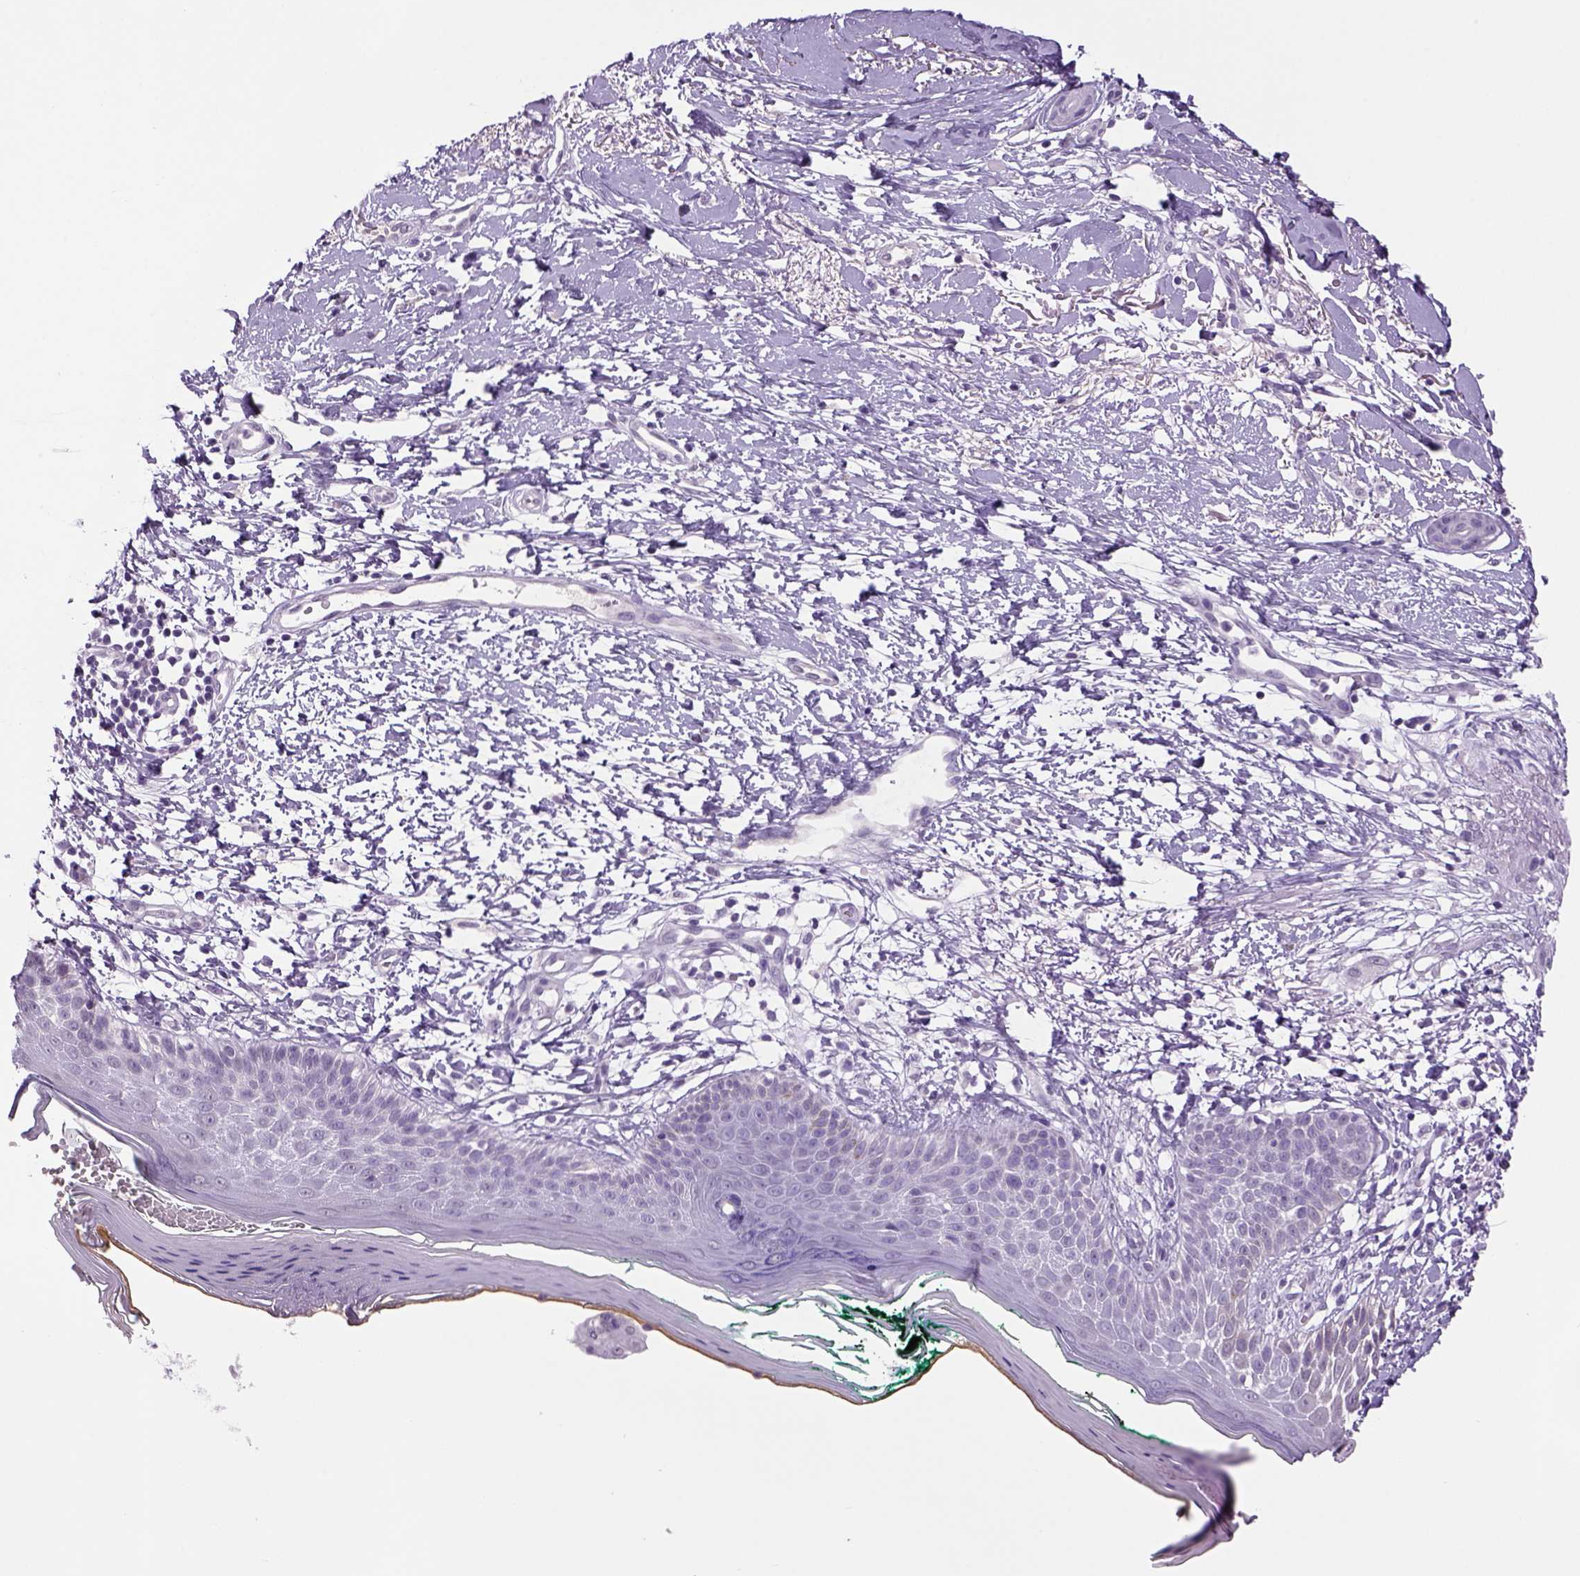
{"staining": {"intensity": "negative", "quantity": "none", "location": "none"}, "tissue": "skin cancer", "cell_type": "Tumor cells", "image_type": "cancer", "snomed": [{"axis": "morphology", "description": "Normal tissue, NOS"}, {"axis": "morphology", "description": "Basal cell carcinoma"}, {"axis": "topography", "description": "Skin"}], "caption": "Skin cancer (basal cell carcinoma) was stained to show a protein in brown. There is no significant staining in tumor cells.", "gene": "DBH", "patient": {"sex": "male", "age": 84}}